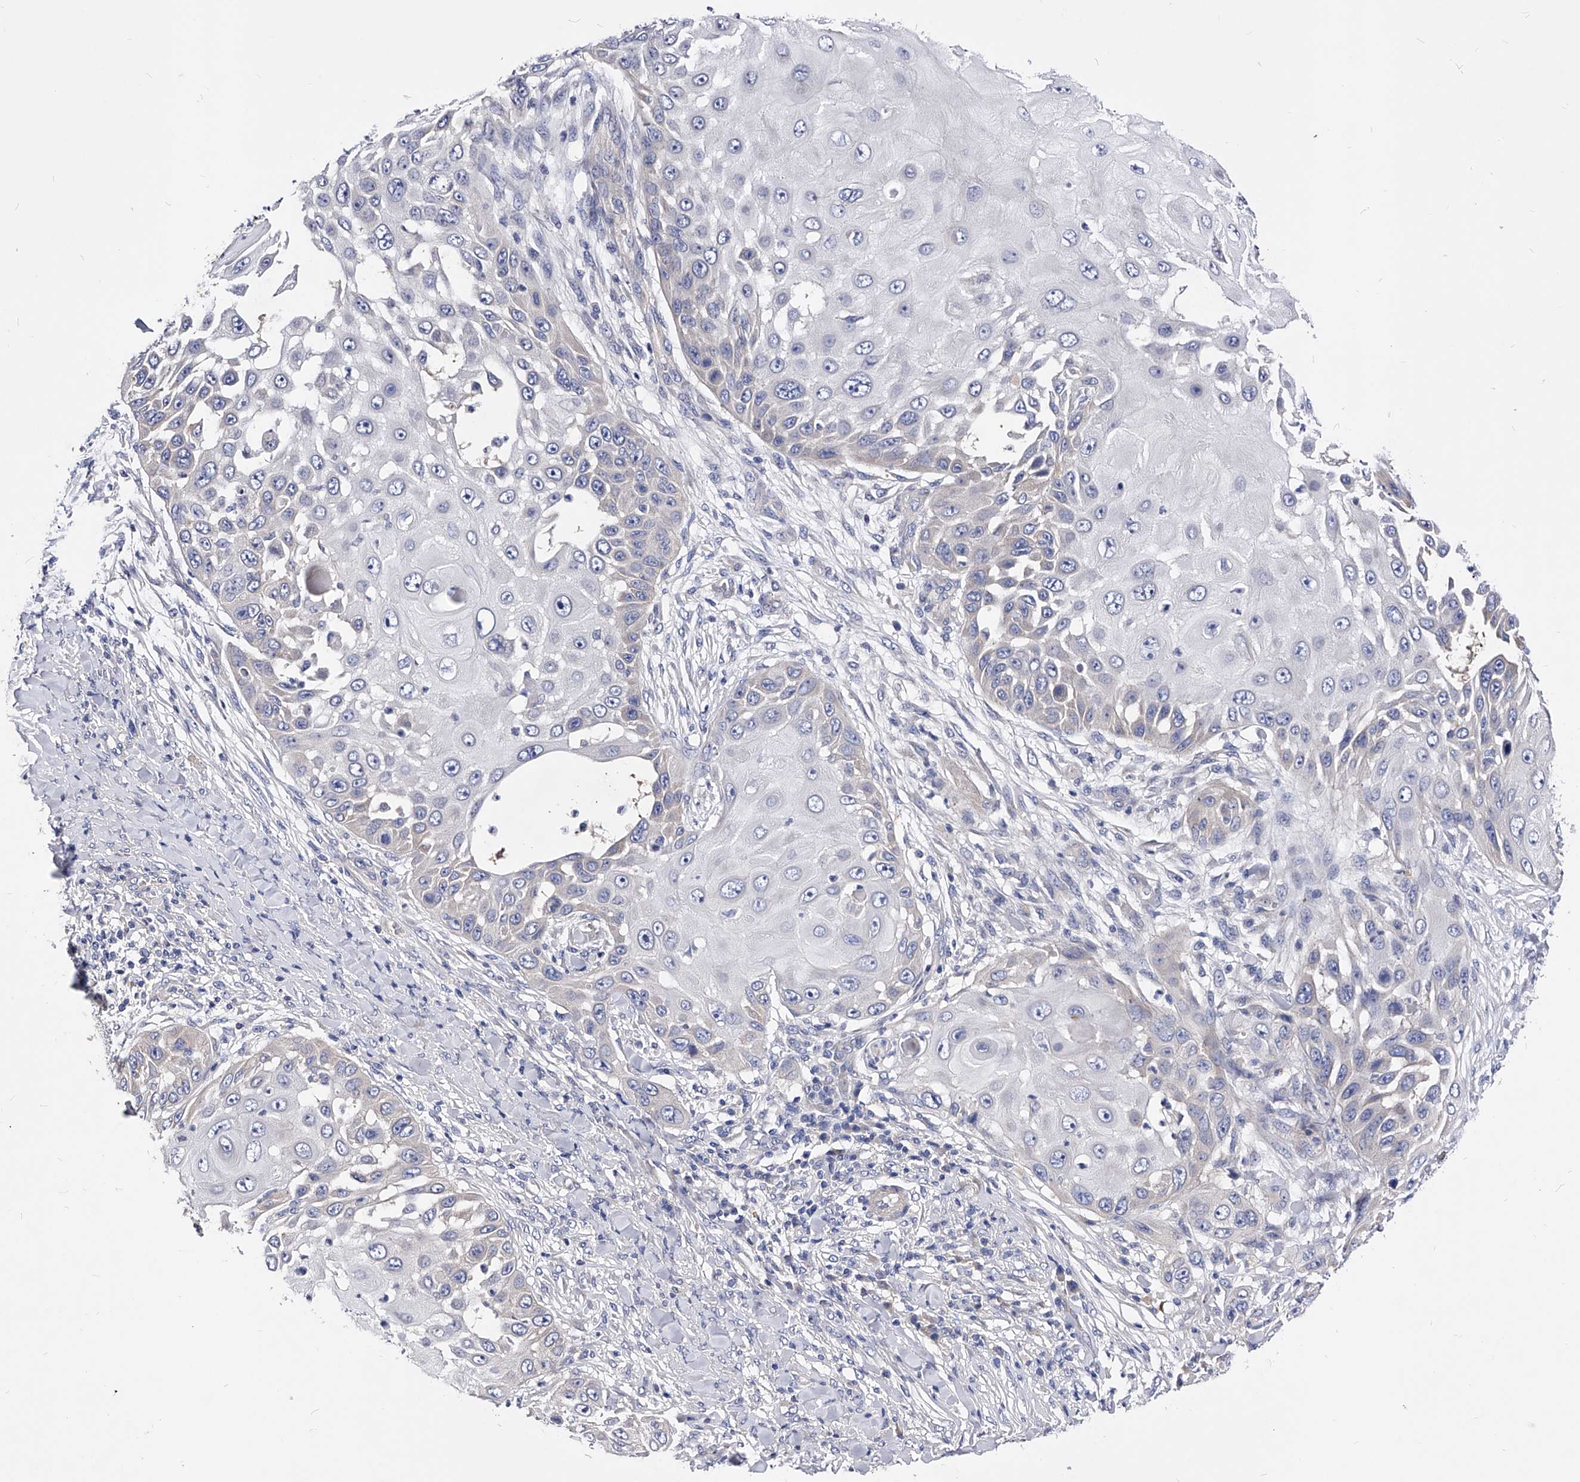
{"staining": {"intensity": "negative", "quantity": "none", "location": "none"}, "tissue": "skin cancer", "cell_type": "Tumor cells", "image_type": "cancer", "snomed": [{"axis": "morphology", "description": "Squamous cell carcinoma, NOS"}, {"axis": "topography", "description": "Skin"}], "caption": "DAB immunohistochemical staining of human skin cancer reveals no significant positivity in tumor cells.", "gene": "PPP5C", "patient": {"sex": "female", "age": 44}}